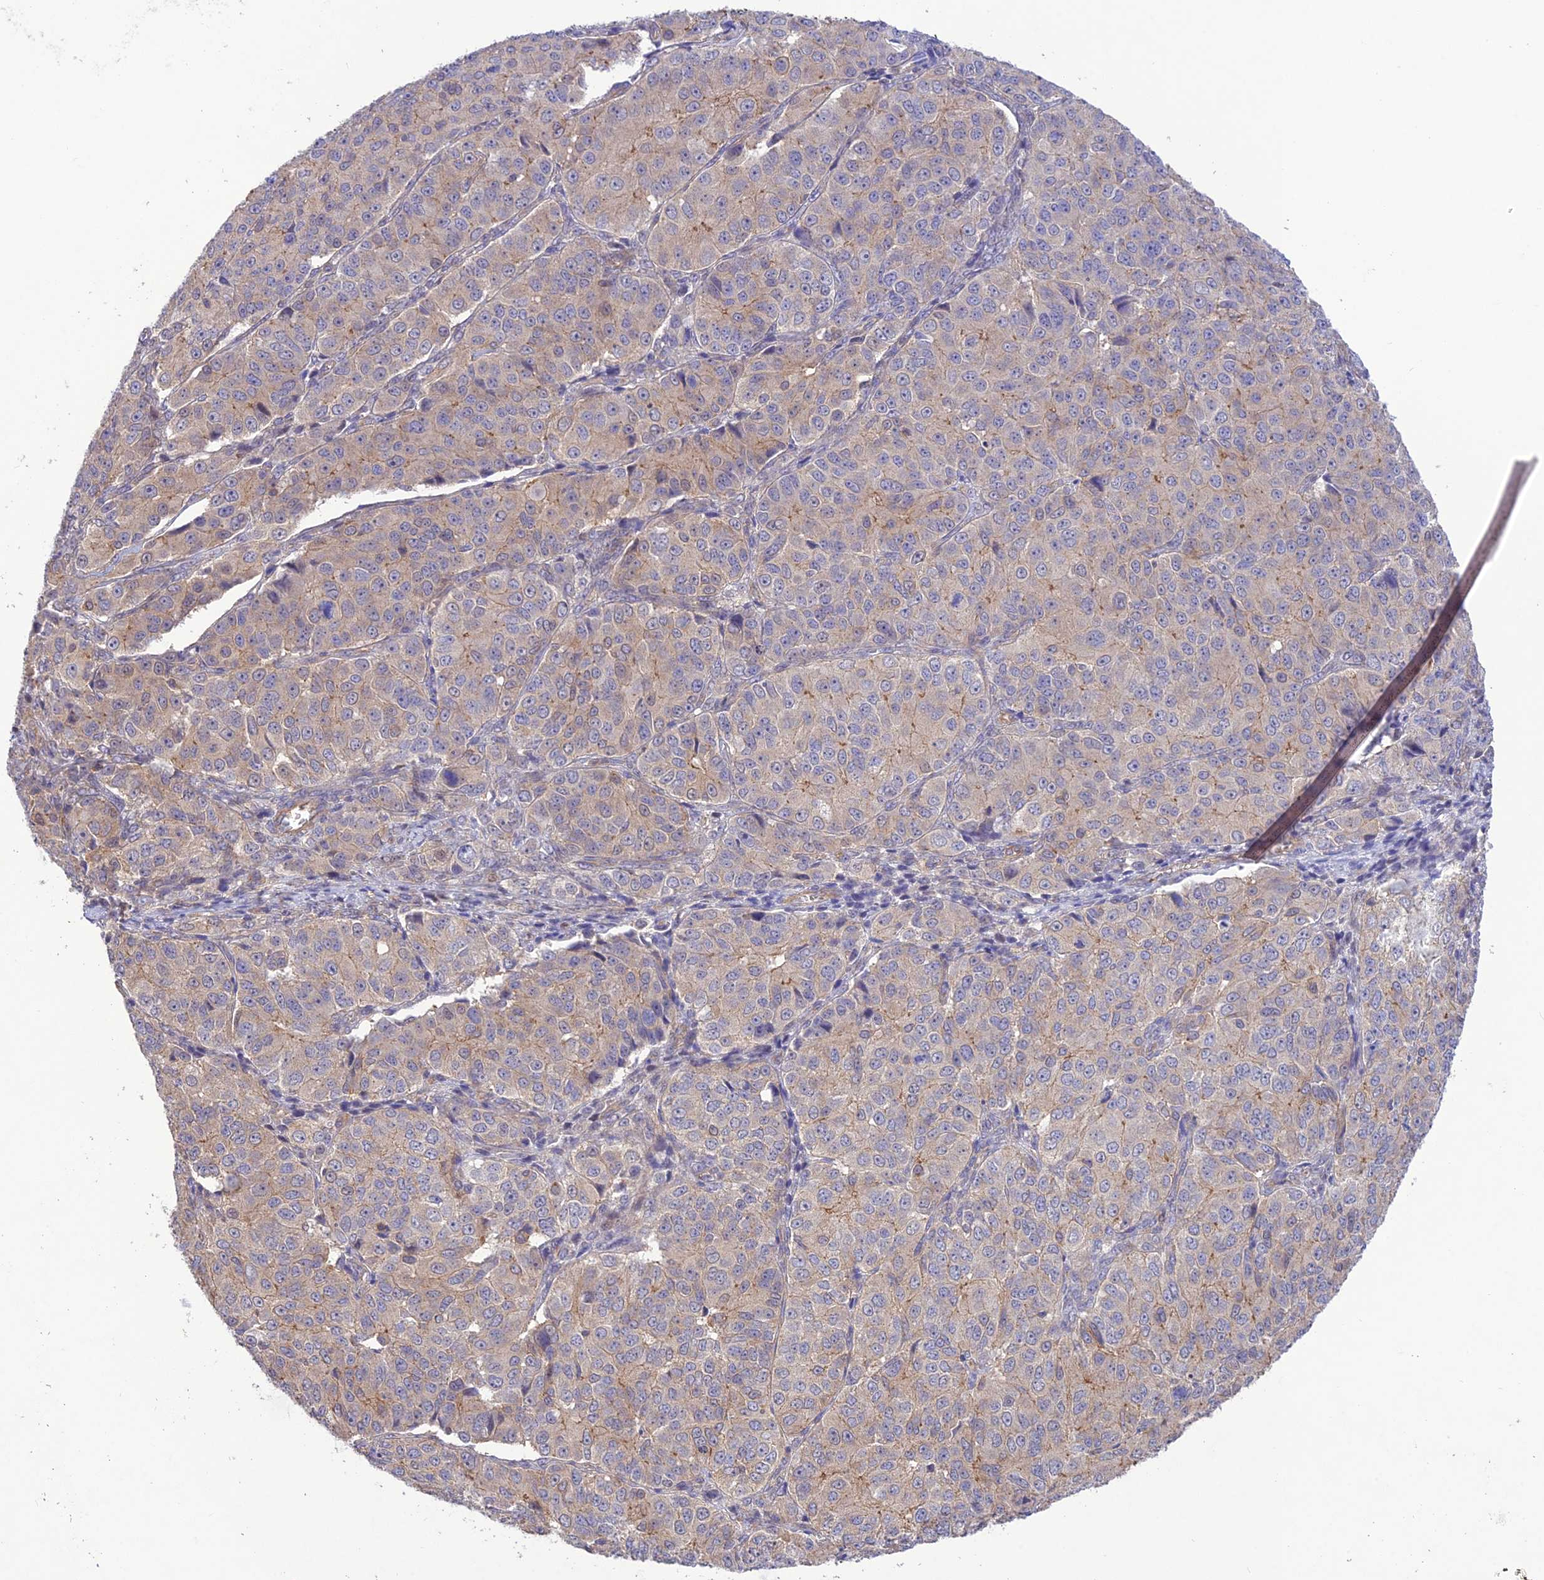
{"staining": {"intensity": "weak", "quantity": "25%-75%", "location": "cytoplasmic/membranous"}, "tissue": "ovarian cancer", "cell_type": "Tumor cells", "image_type": "cancer", "snomed": [{"axis": "morphology", "description": "Carcinoma, endometroid"}, {"axis": "topography", "description": "Ovary"}], "caption": "Ovarian endometroid carcinoma stained with a brown dye displays weak cytoplasmic/membranous positive expression in about 25%-75% of tumor cells.", "gene": "FCHSD1", "patient": {"sex": "female", "age": 51}}